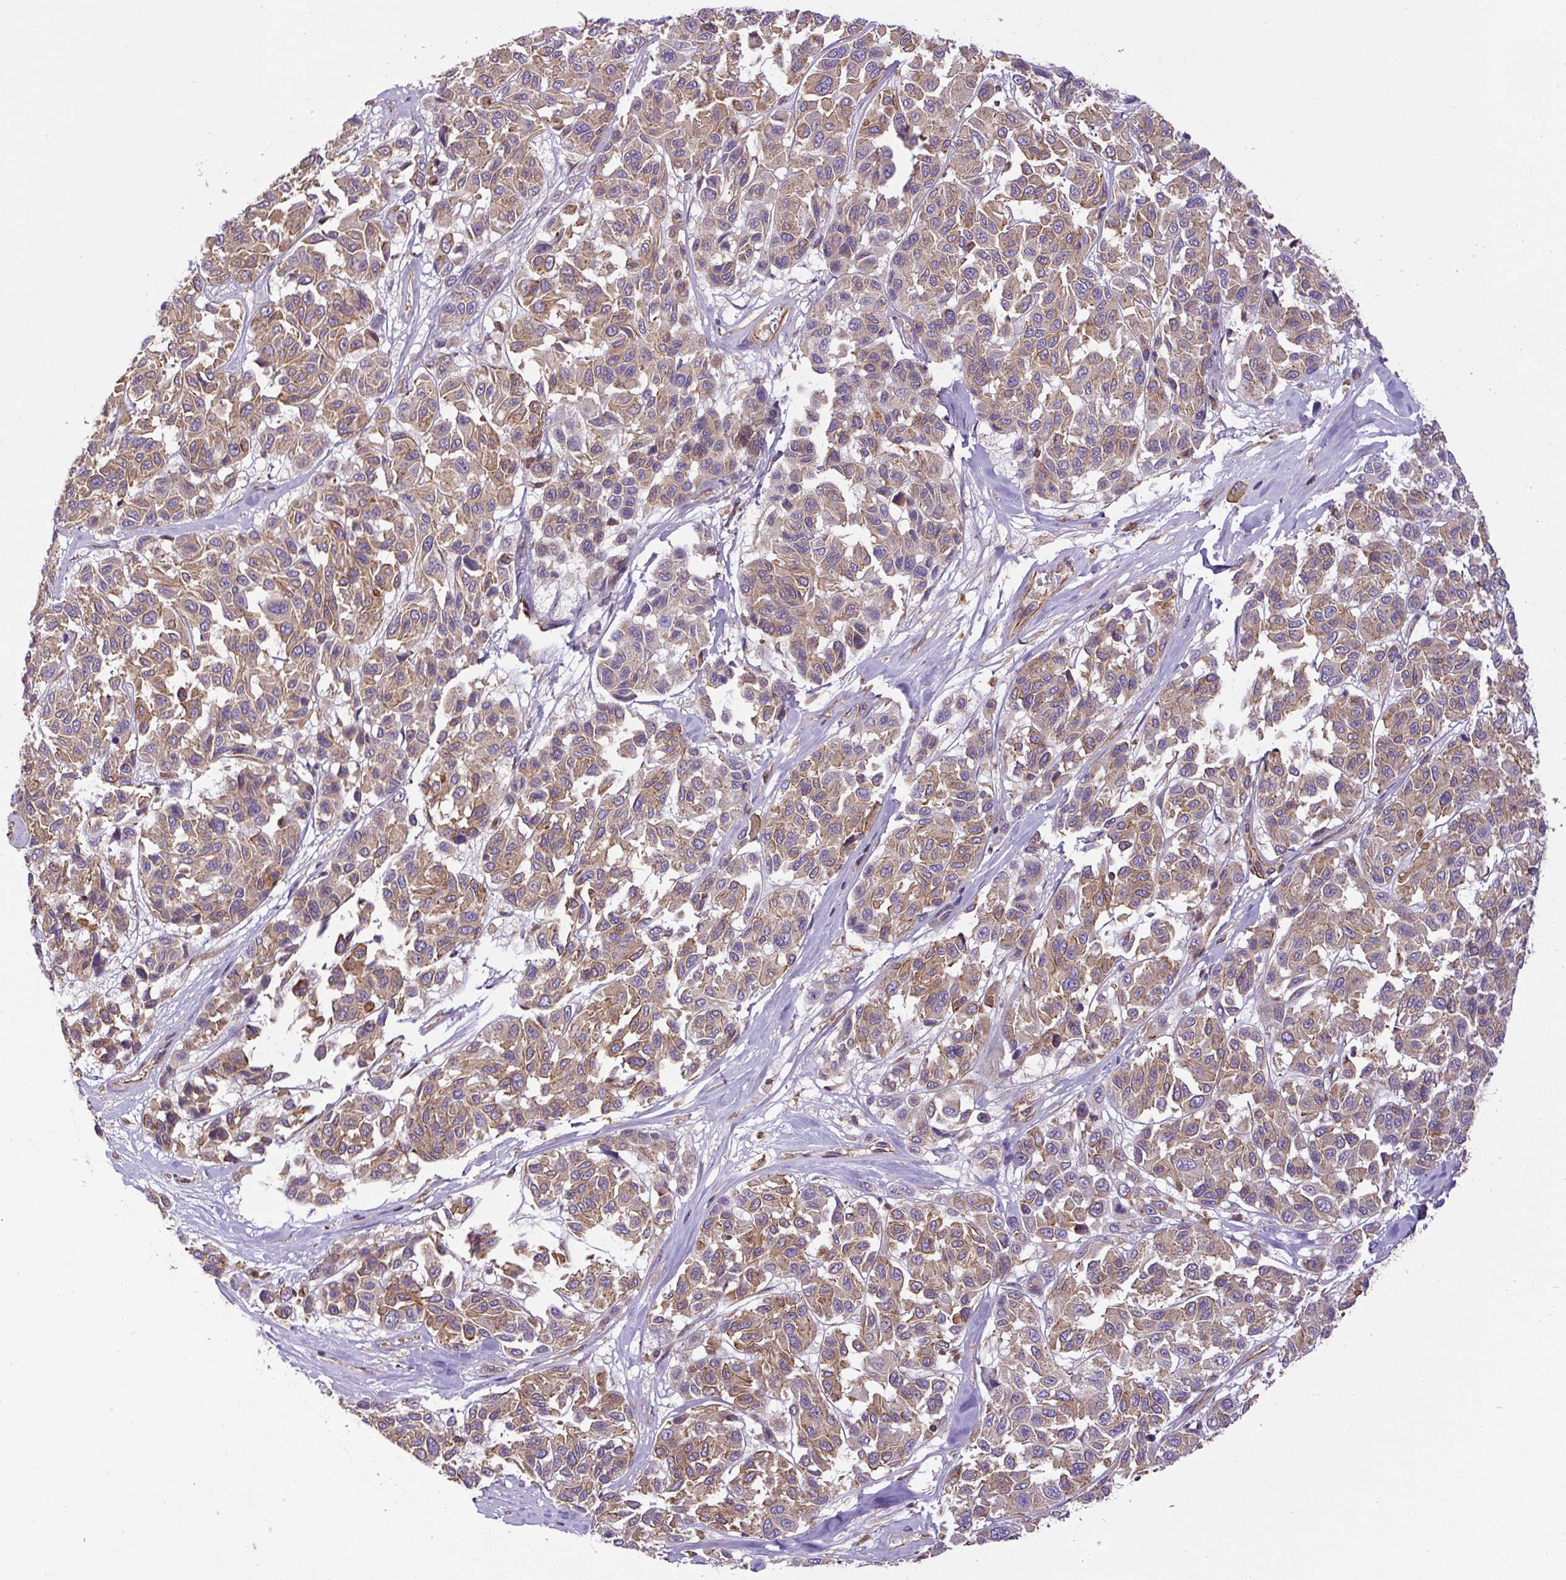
{"staining": {"intensity": "moderate", "quantity": ">75%", "location": "cytoplasmic/membranous"}, "tissue": "melanoma", "cell_type": "Tumor cells", "image_type": "cancer", "snomed": [{"axis": "morphology", "description": "Malignant melanoma, NOS"}, {"axis": "topography", "description": "Skin"}], "caption": "Tumor cells reveal moderate cytoplasmic/membranous expression in approximately >75% of cells in melanoma. (DAB (3,3'-diaminobenzidine) IHC with brightfield microscopy, high magnification).", "gene": "DCTN1", "patient": {"sex": "female", "age": 66}}